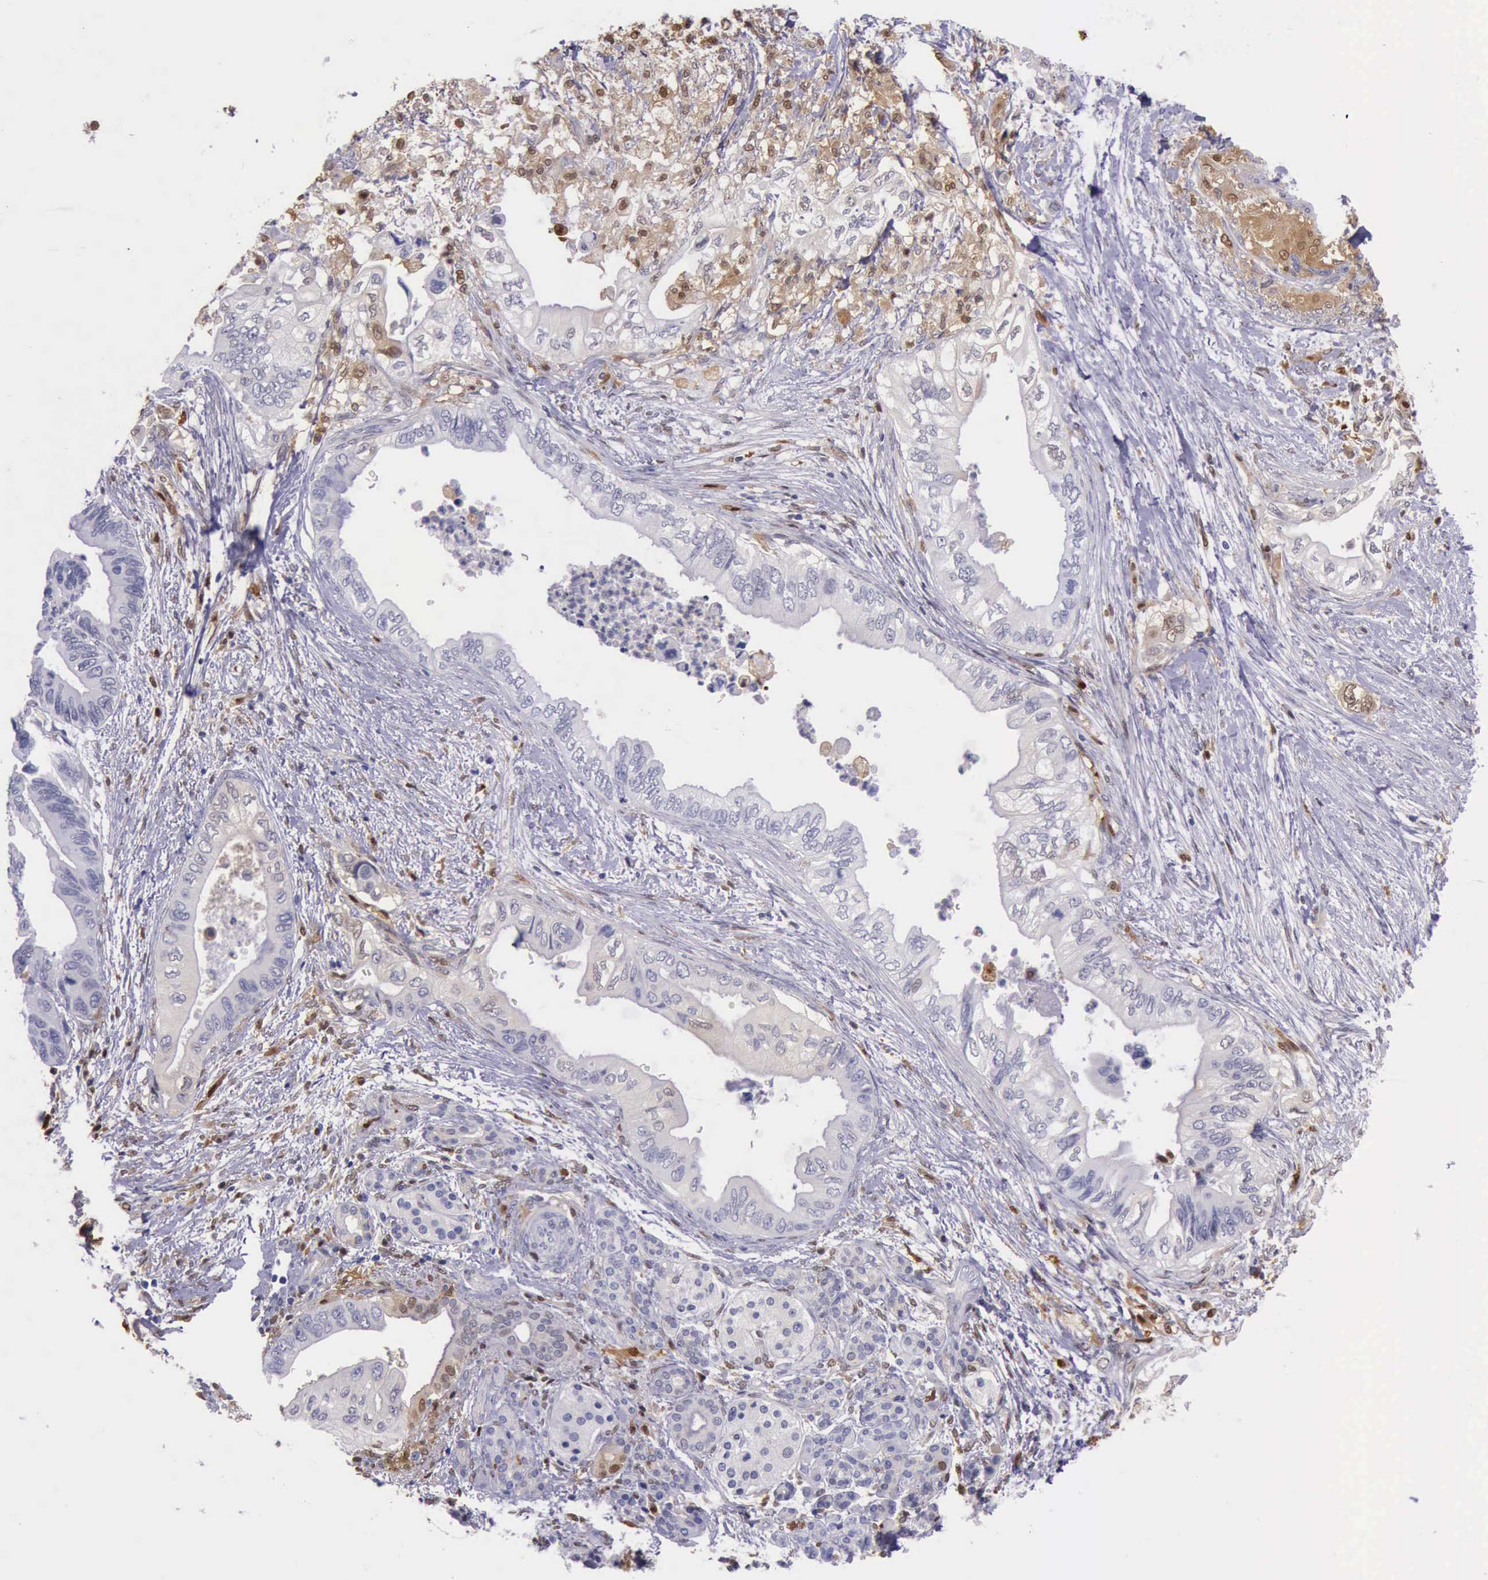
{"staining": {"intensity": "weak", "quantity": "<25%", "location": "cytoplasmic/membranous,nuclear"}, "tissue": "pancreatic cancer", "cell_type": "Tumor cells", "image_type": "cancer", "snomed": [{"axis": "morphology", "description": "Adenocarcinoma, NOS"}, {"axis": "topography", "description": "Pancreas"}], "caption": "DAB (3,3'-diaminobenzidine) immunohistochemical staining of human pancreatic cancer displays no significant staining in tumor cells.", "gene": "TYMP", "patient": {"sex": "female", "age": 66}}